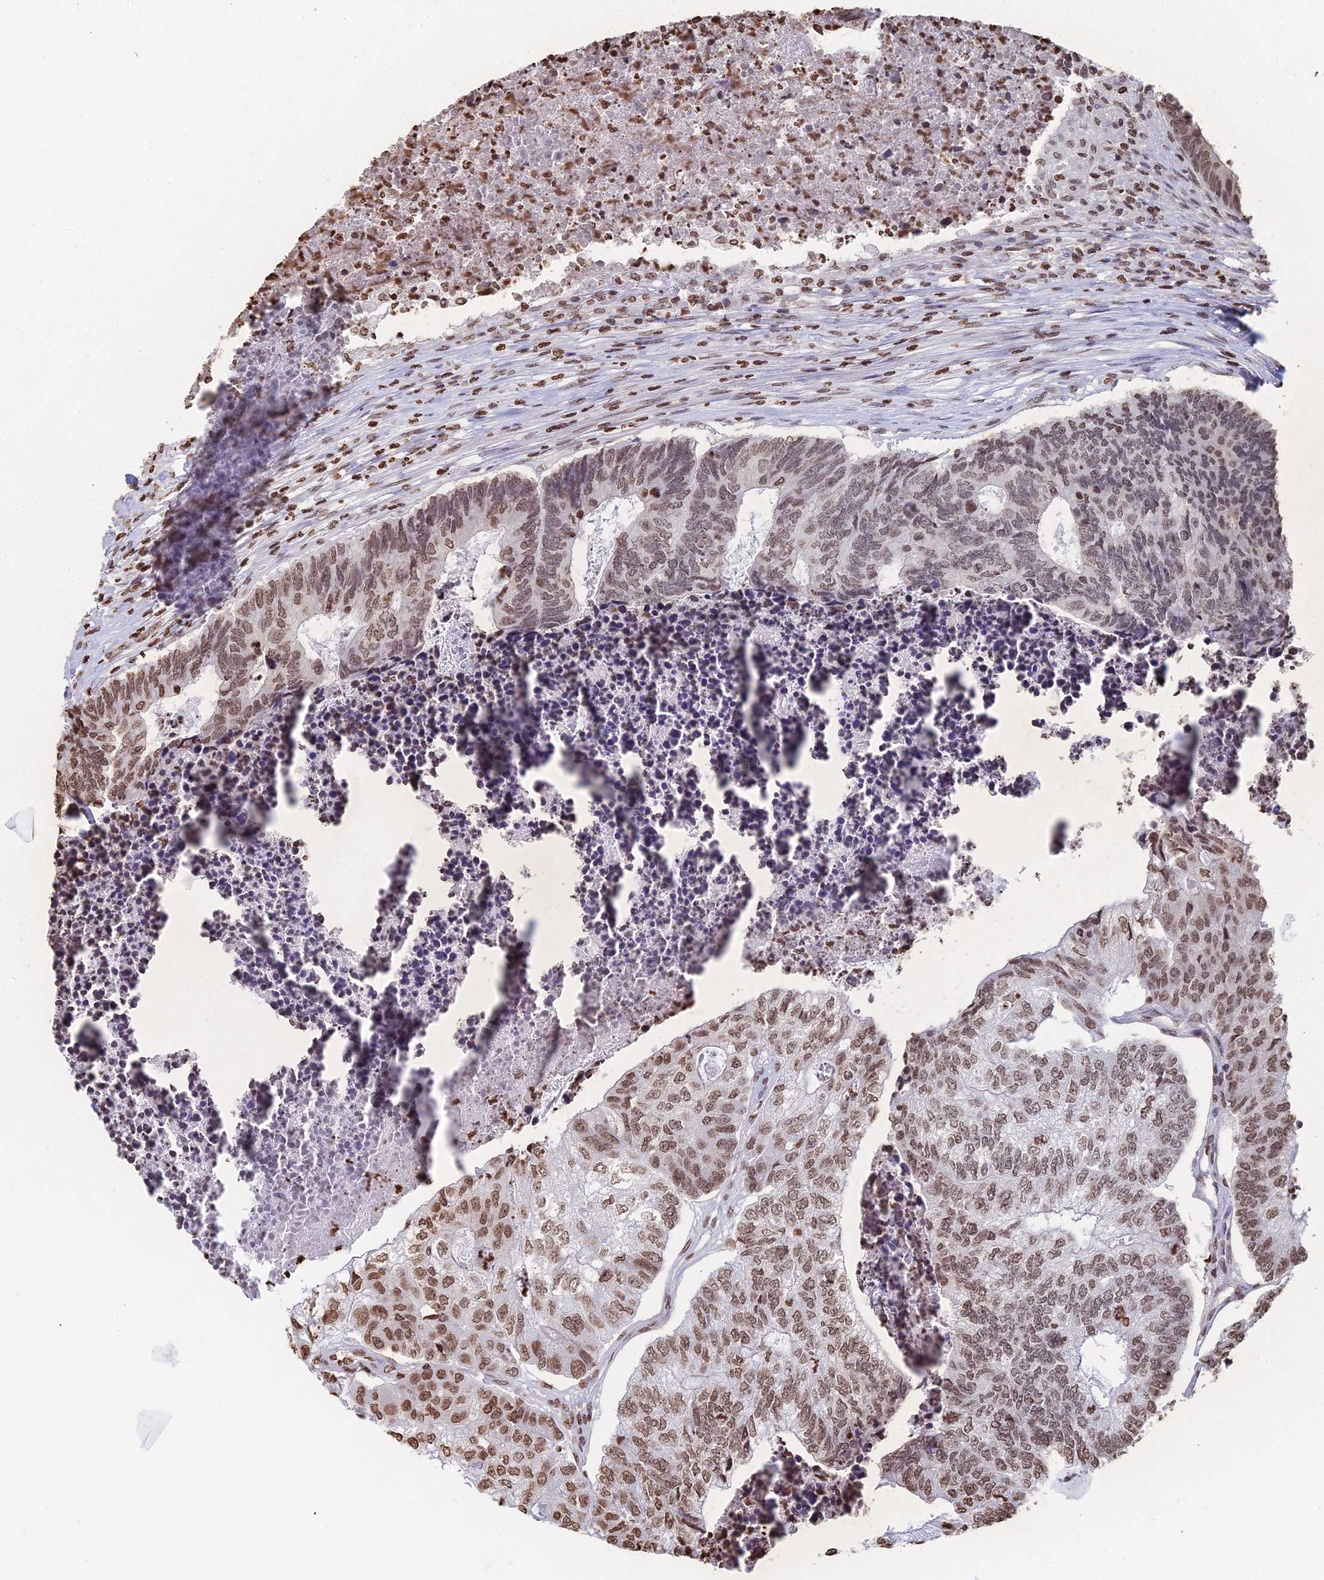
{"staining": {"intensity": "moderate", "quantity": ">75%", "location": "nuclear"}, "tissue": "colorectal cancer", "cell_type": "Tumor cells", "image_type": "cancer", "snomed": [{"axis": "morphology", "description": "Adenocarcinoma, NOS"}, {"axis": "topography", "description": "Colon"}], "caption": "Colorectal cancer tissue shows moderate nuclear staining in about >75% of tumor cells The protein of interest is shown in brown color, while the nuclei are stained blue.", "gene": "GBP3", "patient": {"sex": "female", "age": 67}}